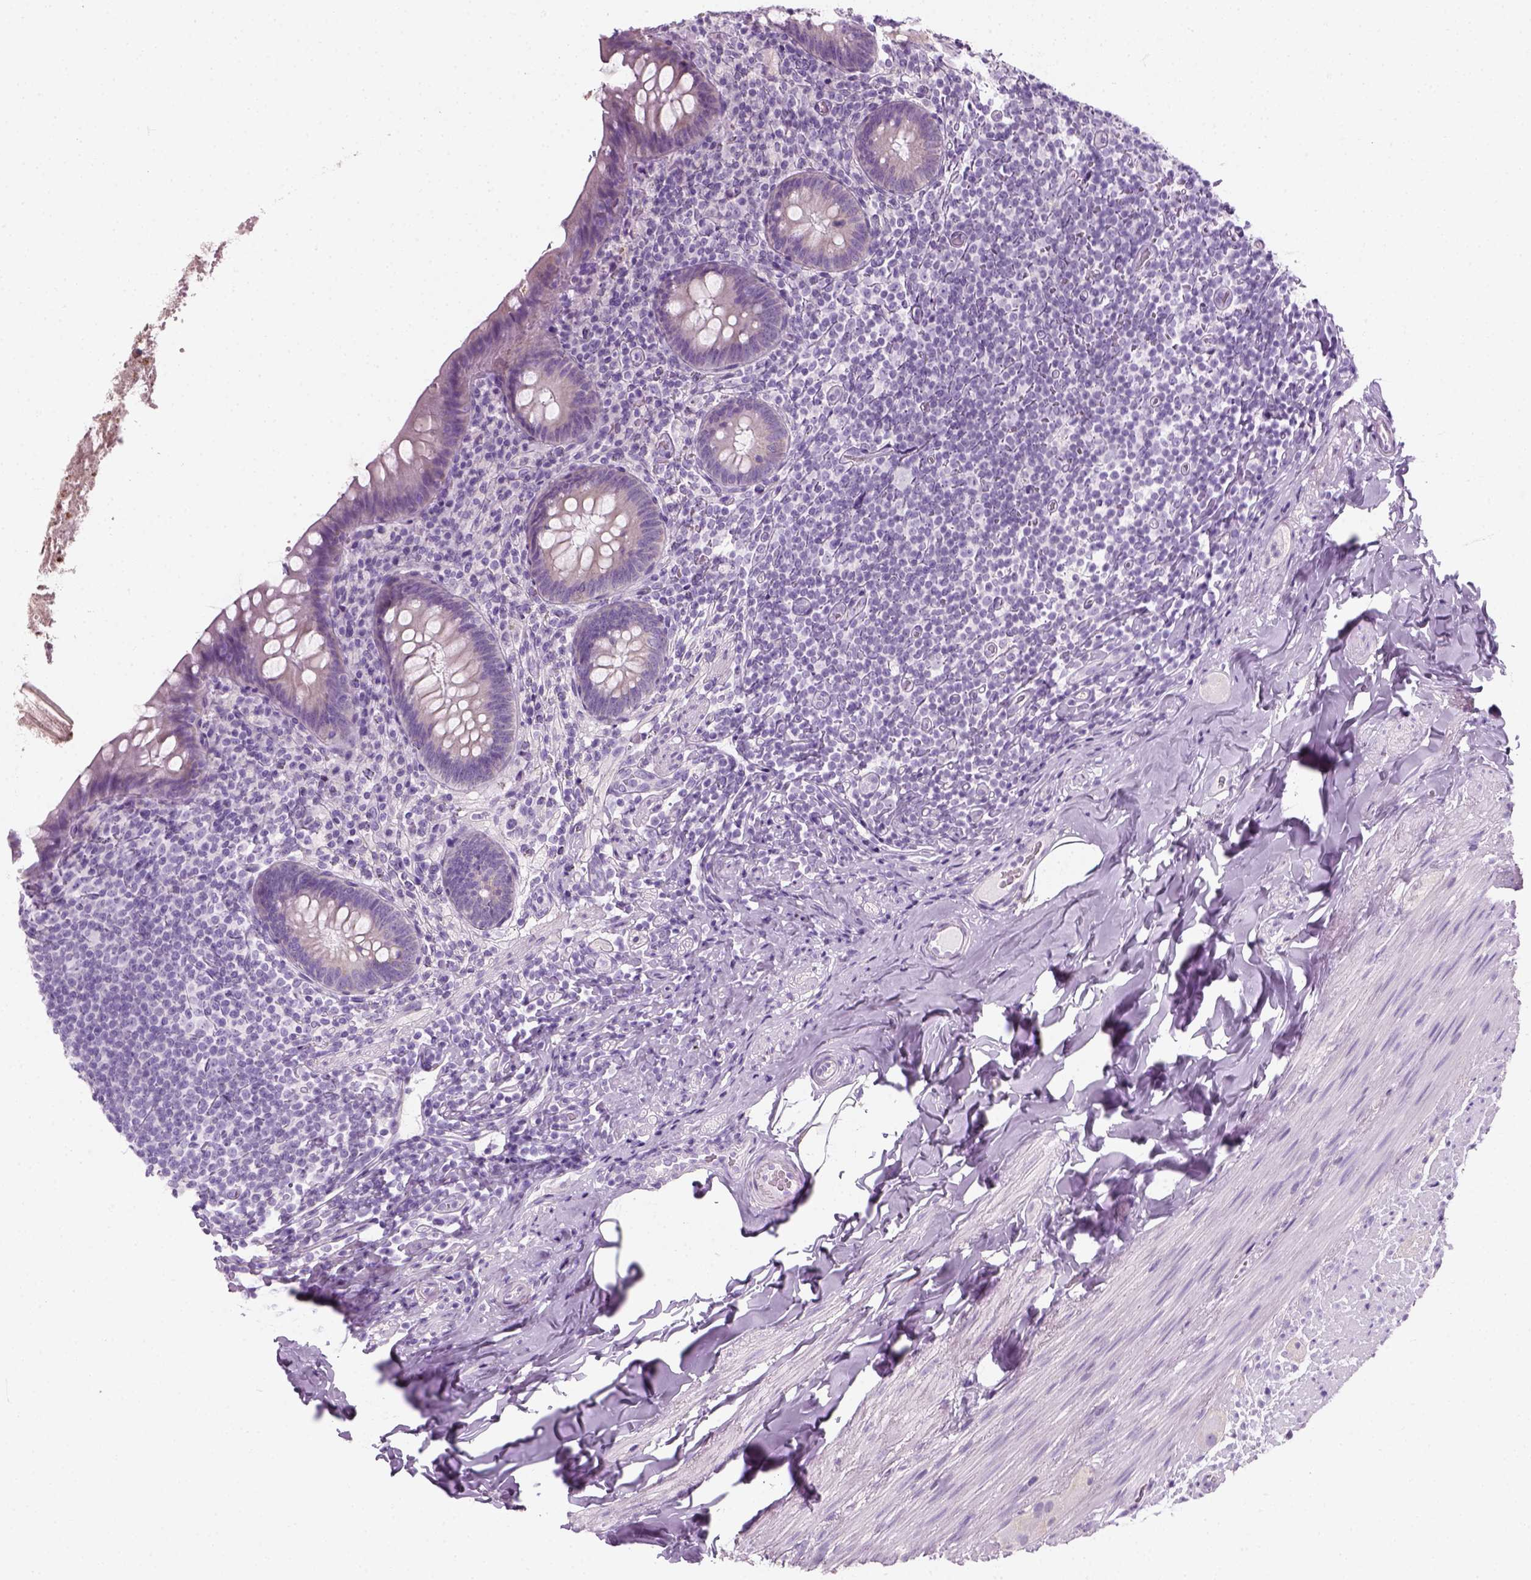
{"staining": {"intensity": "negative", "quantity": "none", "location": "none"}, "tissue": "appendix", "cell_type": "Glandular cells", "image_type": "normal", "snomed": [{"axis": "morphology", "description": "Normal tissue, NOS"}, {"axis": "topography", "description": "Appendix"}], "caption": "The histopathology image displays no significant expression in glandular cells of appendix. The staining is performed using DAB brown chromogen with nuclei counter-stained in using hematoxylin.", "gene": "SLC12A5", "patient": {"sex": "male", "age": 47}}